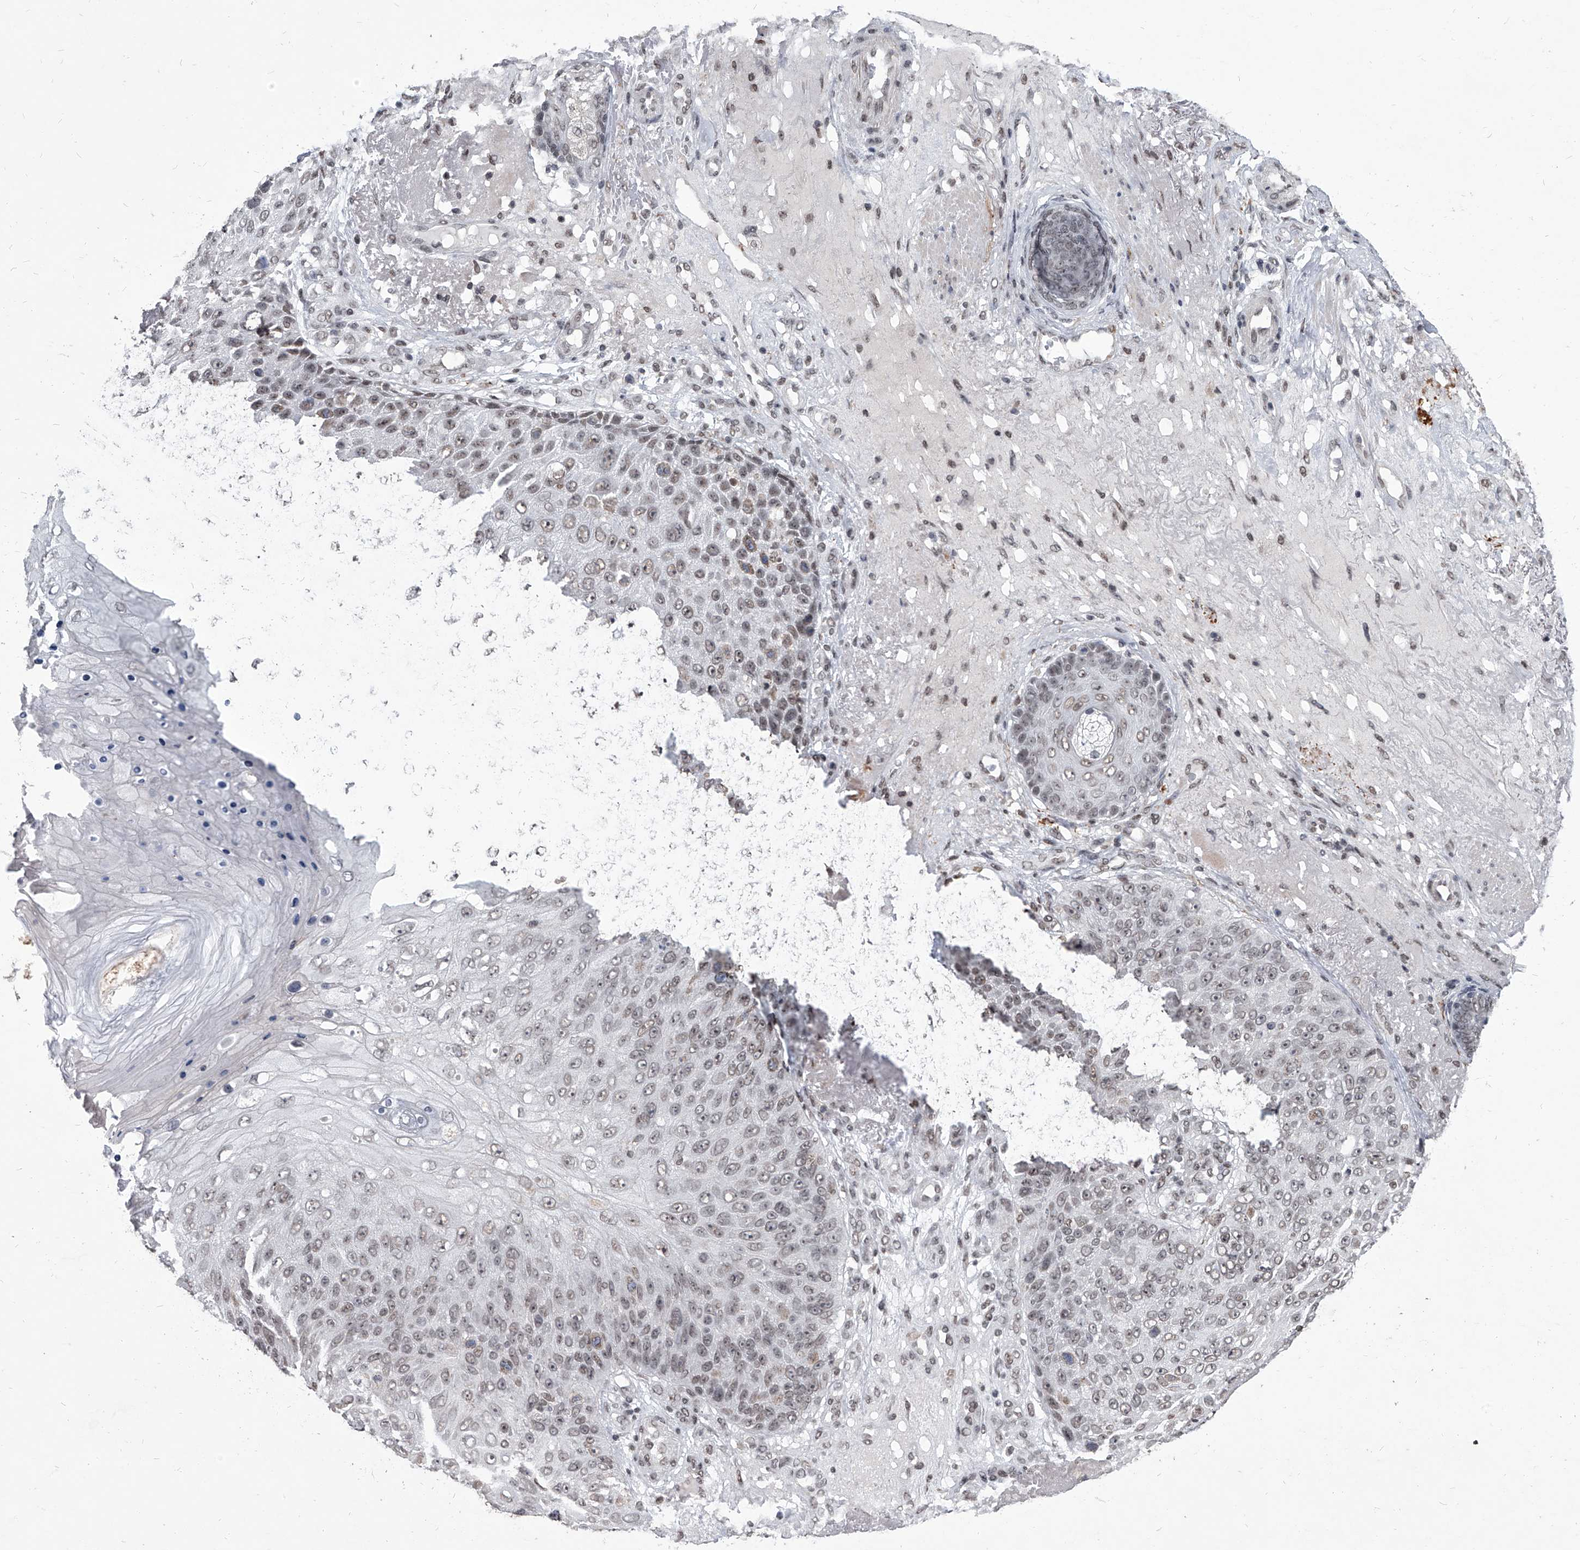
{"staining": {"intensity": "weak", "quantity": "25%-75%", "location": "nuclear"}, "tissue": "skin cancer", "cell_type": "Tumor cells", "image_type": "cancer", "snomed": [{"axis": "morphology", "description": "Squamous cell carcinoma, NOS"}, {"axis": "topography", "description": "Skin"}], "caption": "DAB (3,3'-diaminobenzidine) immunohistochemical staining of human squamous cell carcinoma (skin) exhibits weak nuclear protein positivity in about 25%-75% of tumor cells.", "gene": "PPIL4", "patient": {"sex": "female", "age": 88}}